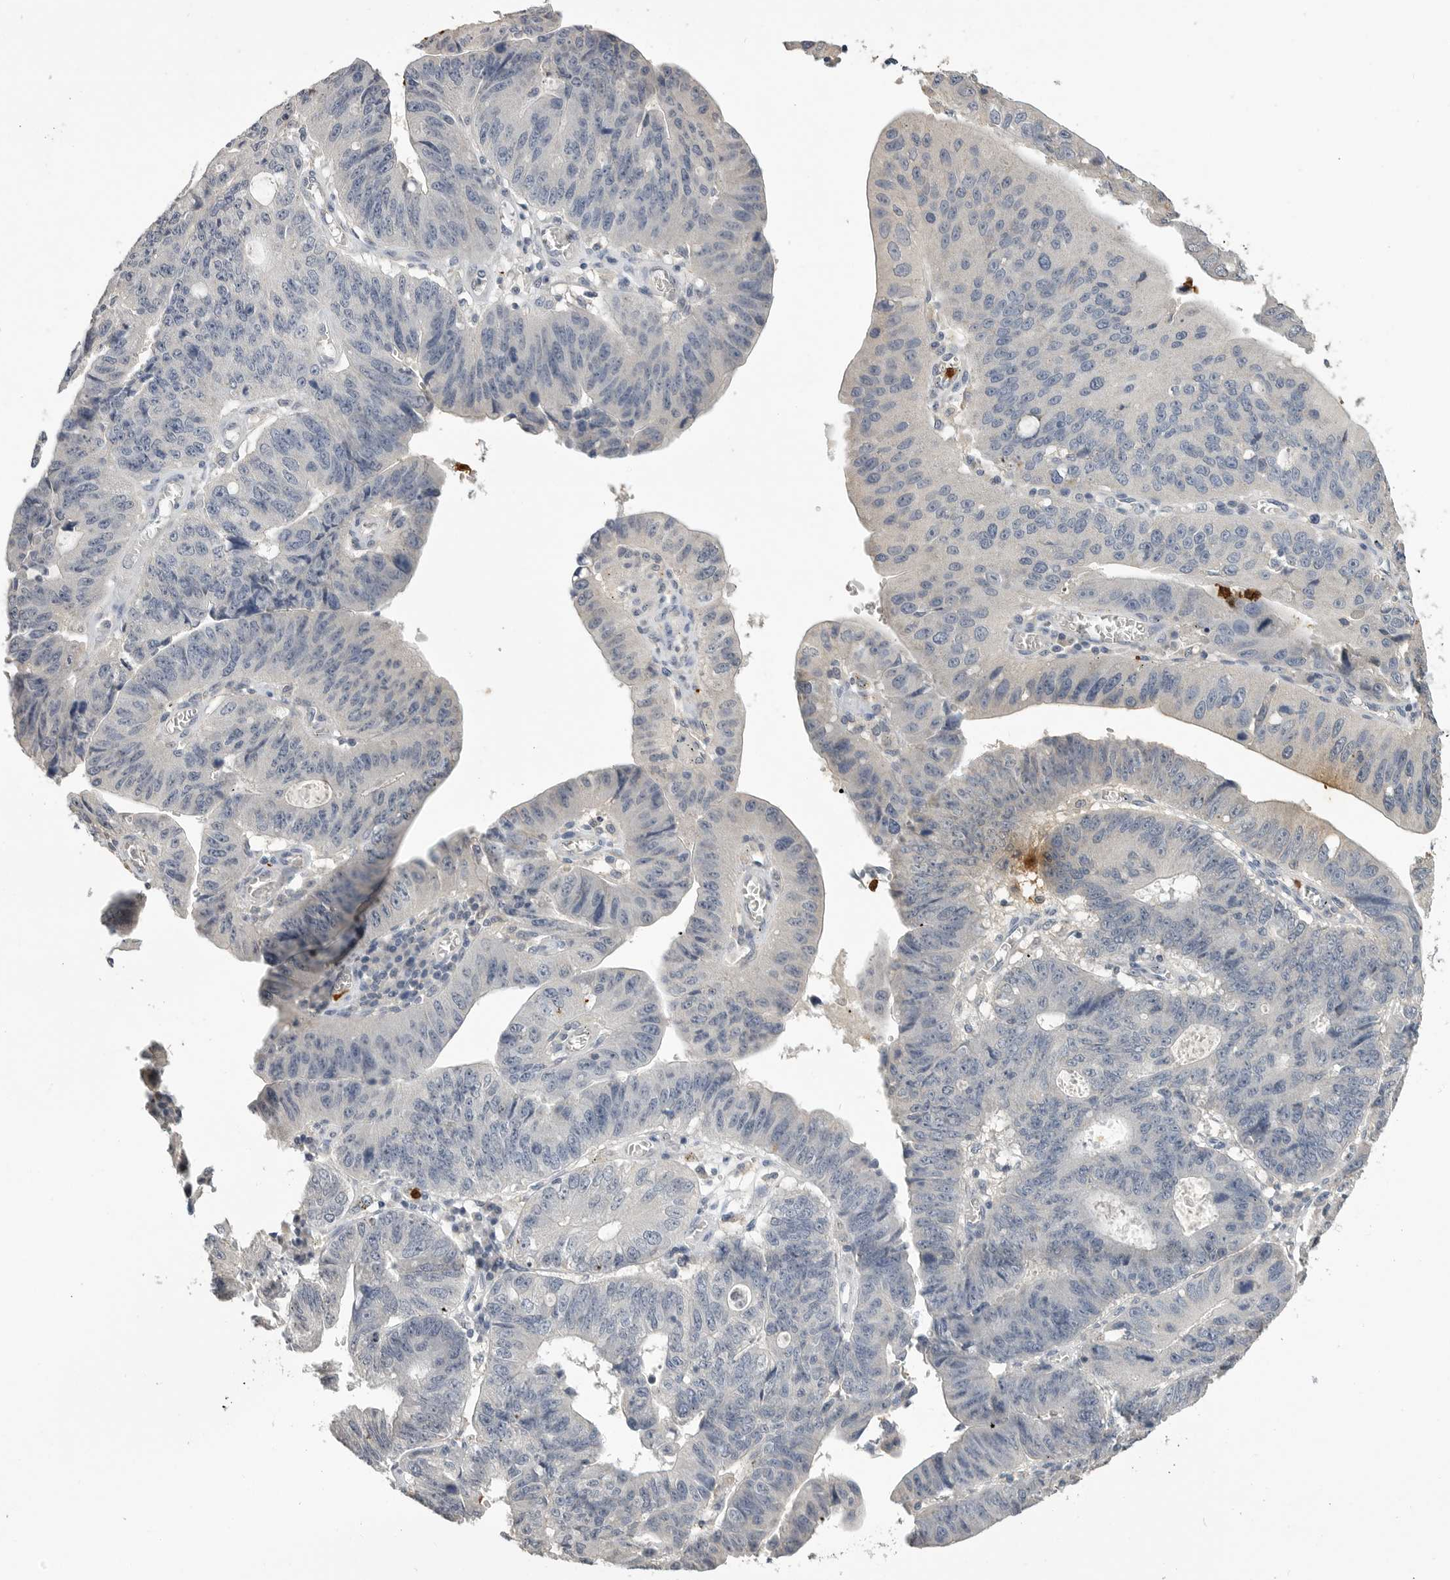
{"staining": {"intensity": "negative", "quantity": "none", "location": "none"}, "tissue": "stomach cancer", "cell_type": "Tumor cells", "image_type": "cancer", "snomed": [{"axis": "morphology", "description": "Adenocarcinoma, NOS"}, {"axis": "topography", "description": "Stomach"}], "caption": "DAB (3,3'-diaminobenzidine) immunohistochemical staining of human stomach cancer exhibits no significant expression in tumor cells.", "gene": "LTBR", "patient": {"sex": "male", "age": 59}}